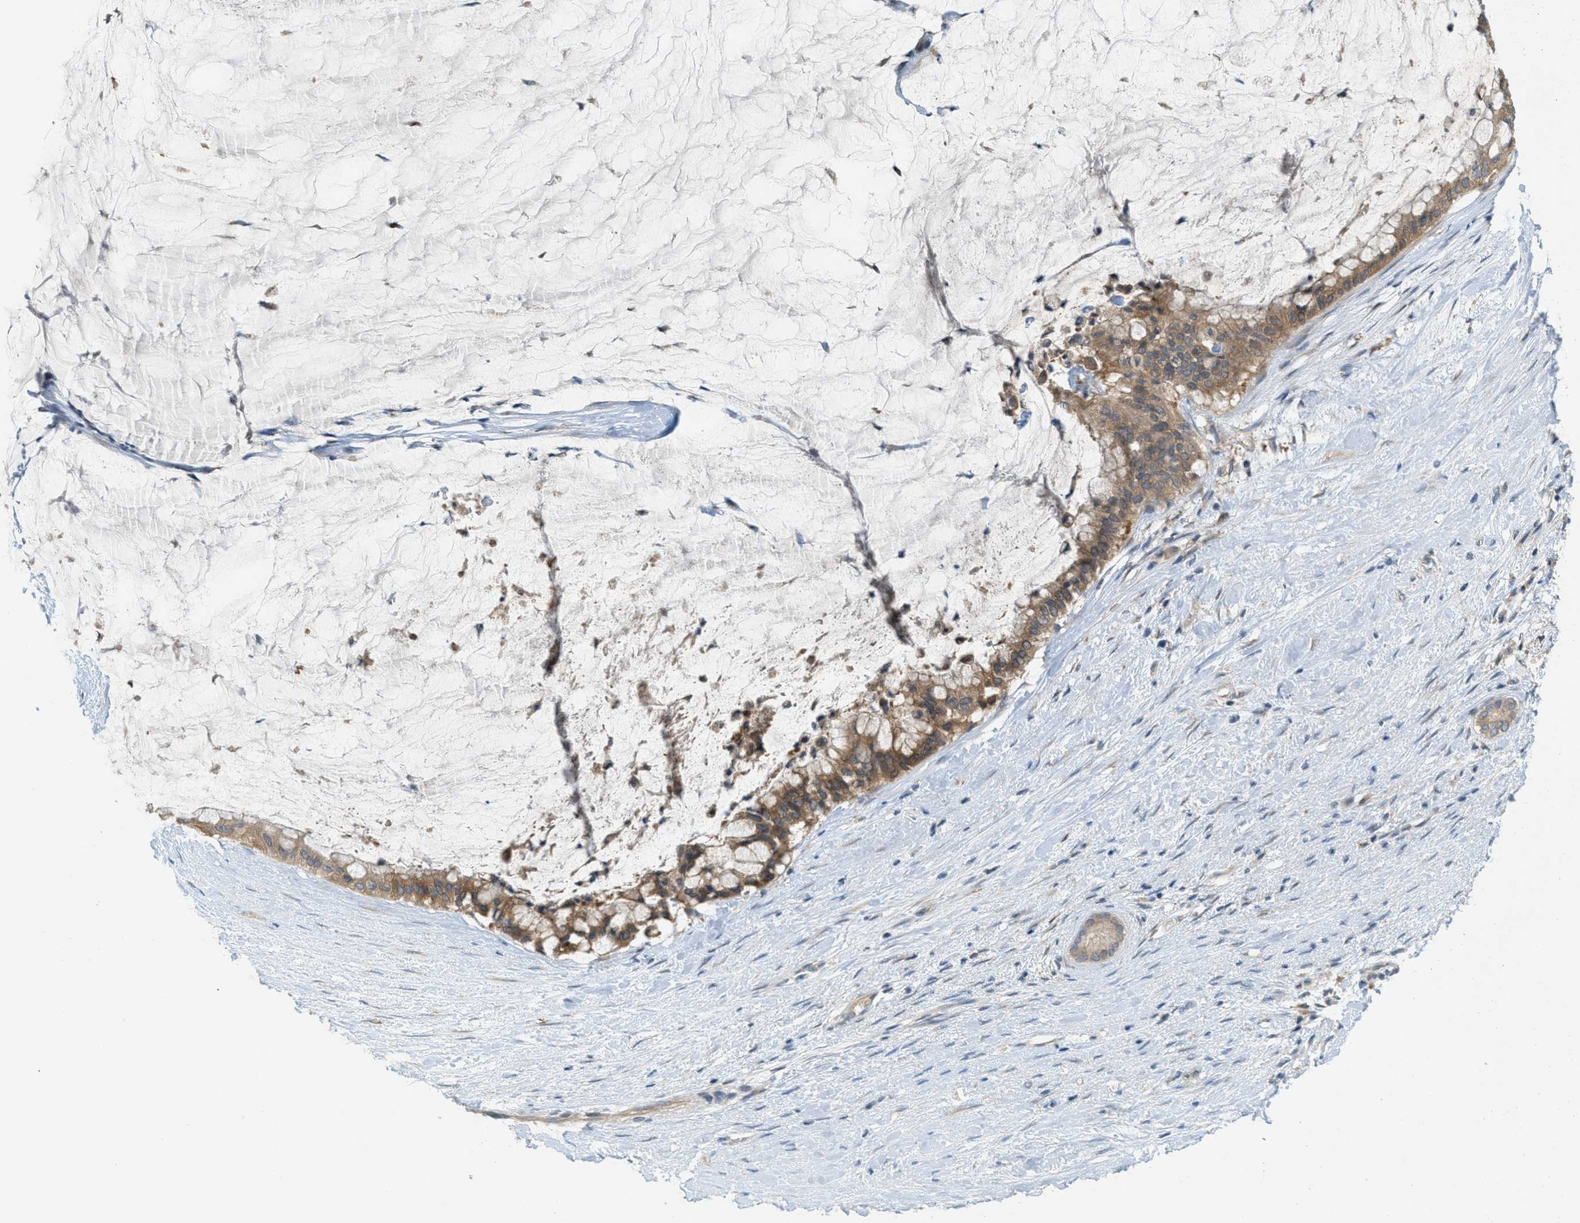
{"staining": {"intensity": "moderate", "quantity": ">75%", "location": "cytoplasmic/membranous"}, "tissue": "pancreatic cancer", "cell_type": "Tumor cells", "image_type": "cancer", "snomed": [{"axis": "morphology", "description": "Adenocarcinoma, NOS"}, {"axis": "topography", "description": "Pancreas"}], "caption": "Protein staining displays moderate cytoplasmic/membranous expression in approximately >75% of tumor cells in pancreatic cancer (adenocarcinoma).", "gene": "SIGMAR1", "patient": {"sex": "male", "age": 41}}